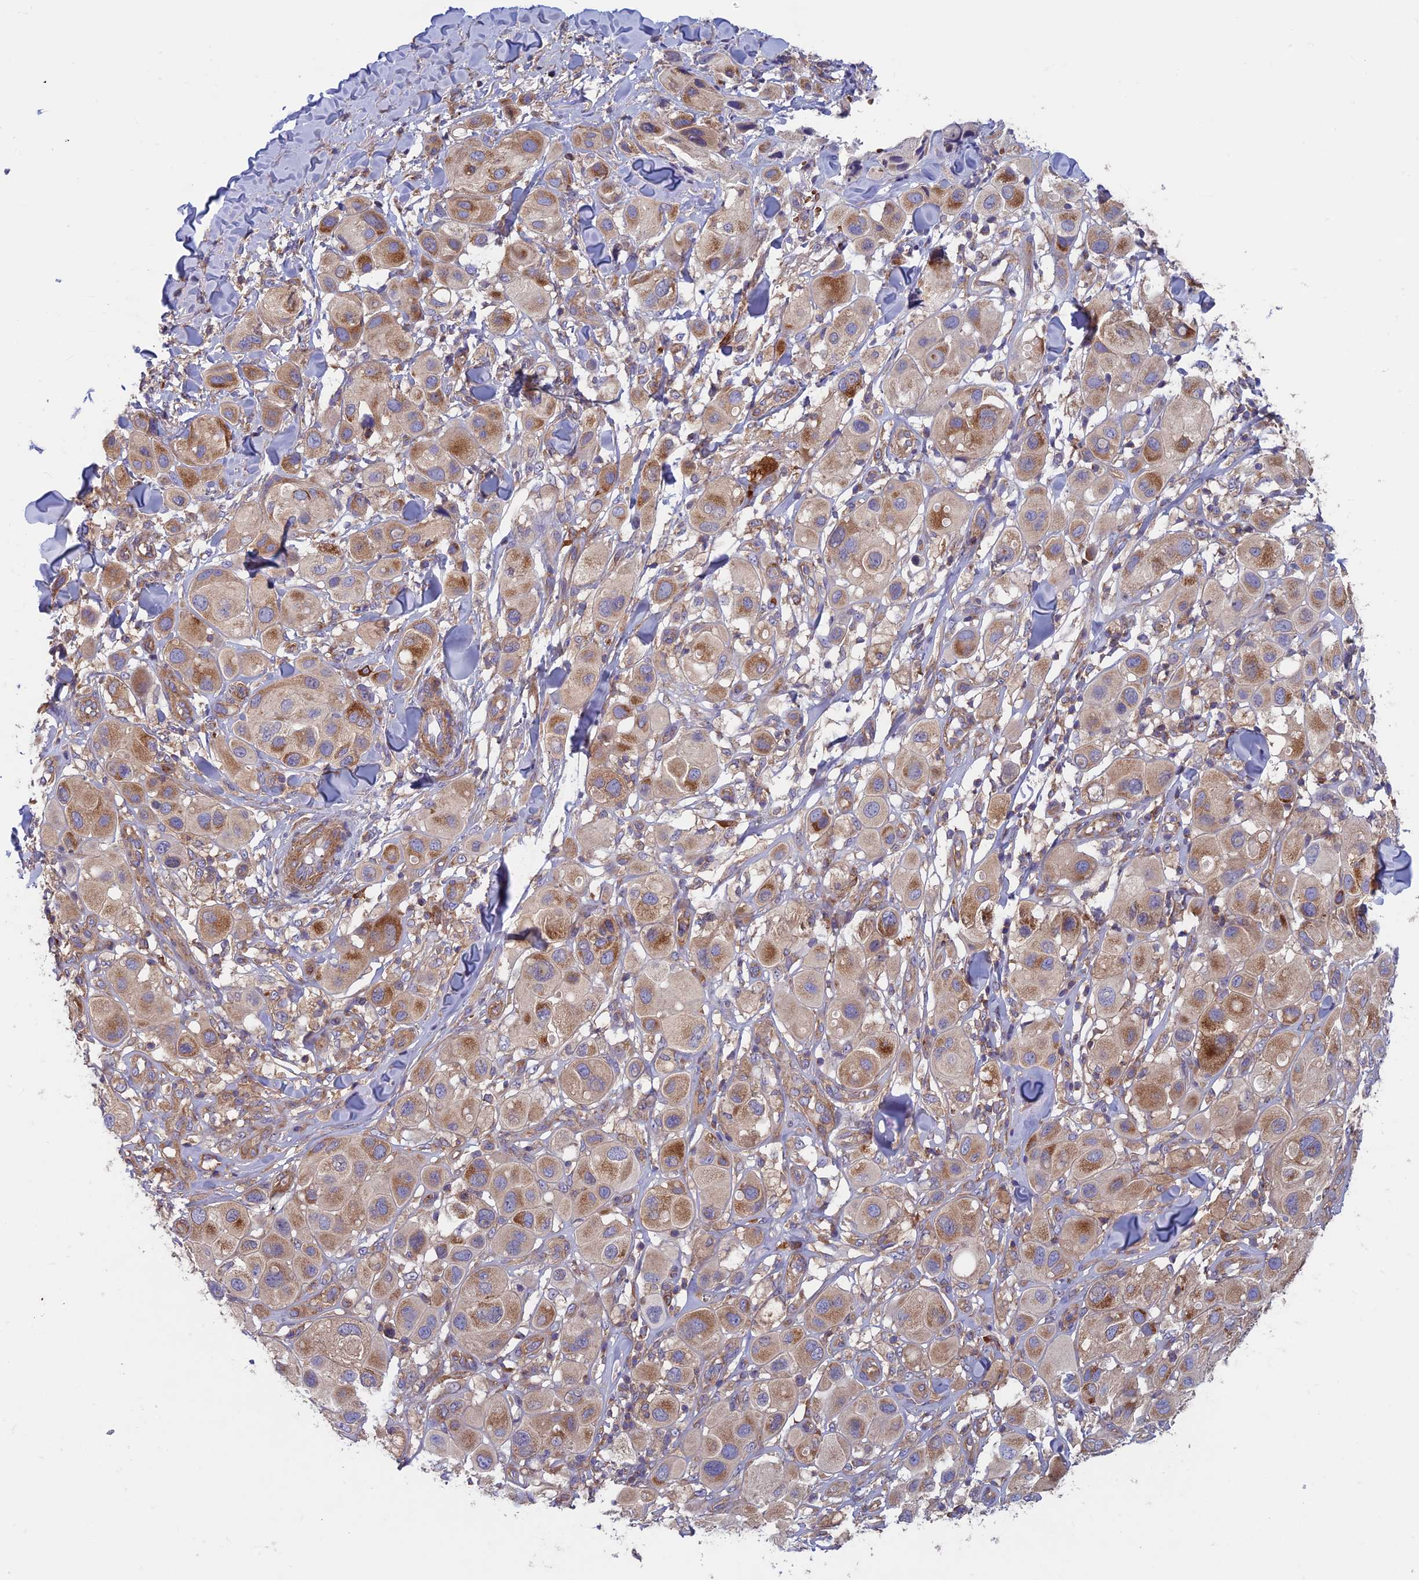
{"staining": {"intensity": "moderate", "quantity": "25%-75%", "location": "cytoplasmic/membranous"}, "tissue": "melanoma", "cell_type": "Tumor cells", "image_type": "cancer", "snomed": [{"axis": "morphology", "description": "Malignant melanoma, Metastatic site"}, {"axis": "topography", "description": "Skin"}], "caption": "IHC staining of melanoma, which demonstrates medium levels of moderate cytoplasmic/membranous staining in about 25%-75% of tumor cells indicating moderate cytoplasmic/membranous protein positivity. The staining was performed using DAB (brown) for protein detection and nuclei were counterstained in hematoxylin (blue).", "gene": "DNM1L", "patient": {"sex": "male", "age": 41}}